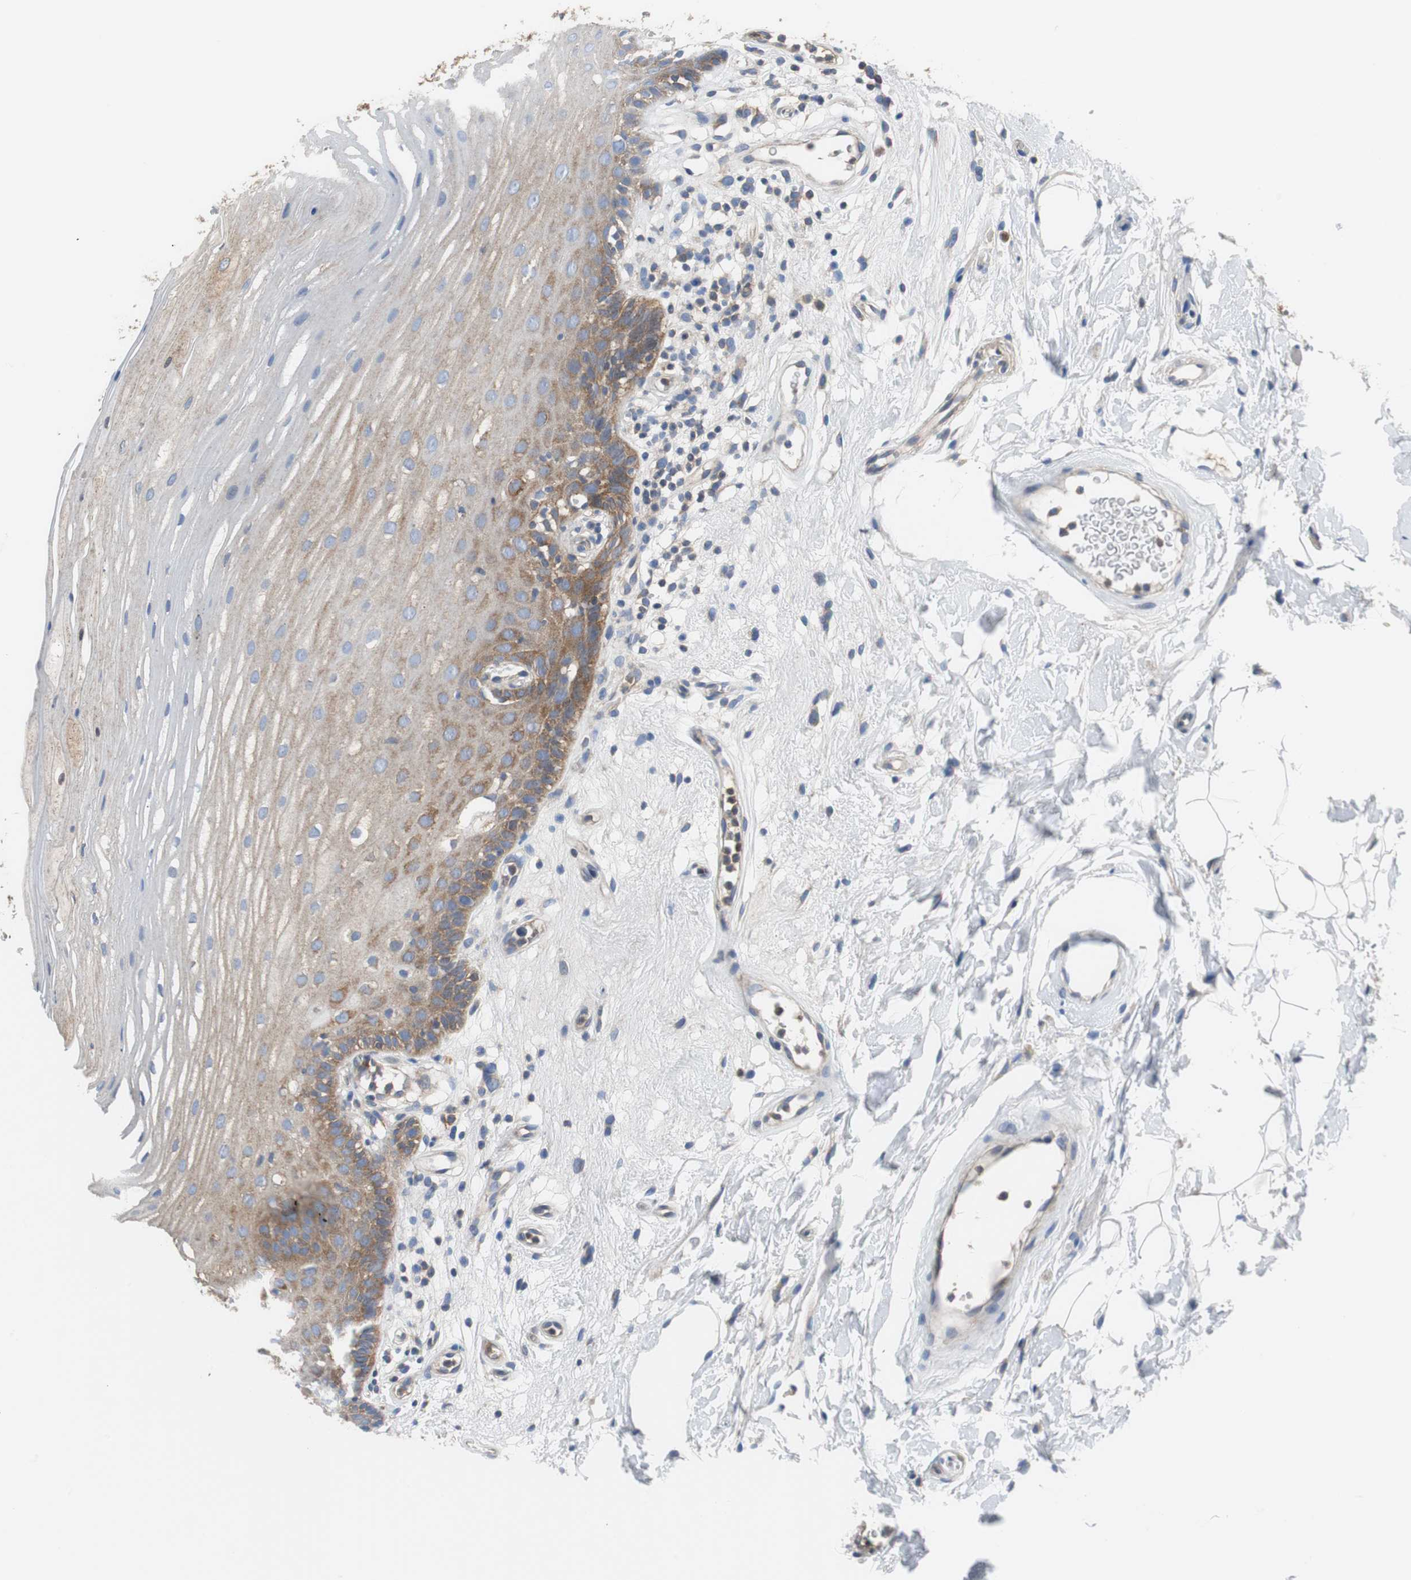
{"staining": {"intensity": "moderate", "quantity": ">75%", "location": "cytoplasmic/membranous"}, "tissue": "oral mucosa", "cell_type": "Squamous epithelial cells", "image_type": "normal", "snomed": [{"axis": "morphology", "description": "Normal tissue, NOS"}, {"axis": "morphology", "description": "Squamous cell carcinoma, NOS"}, {"axis": "topography", "description": "Skeletal muscle"}, {"axis": "topography", "description": "Oral tissue"}], "caption": "Squamous epithelial cells show medium levels of moderate cytoplasmic/membranous staining in approximately >75% of cells in normal oral mucosa.", "gene": "BRAF", "patient": {"sex": "male", "age": 71}}